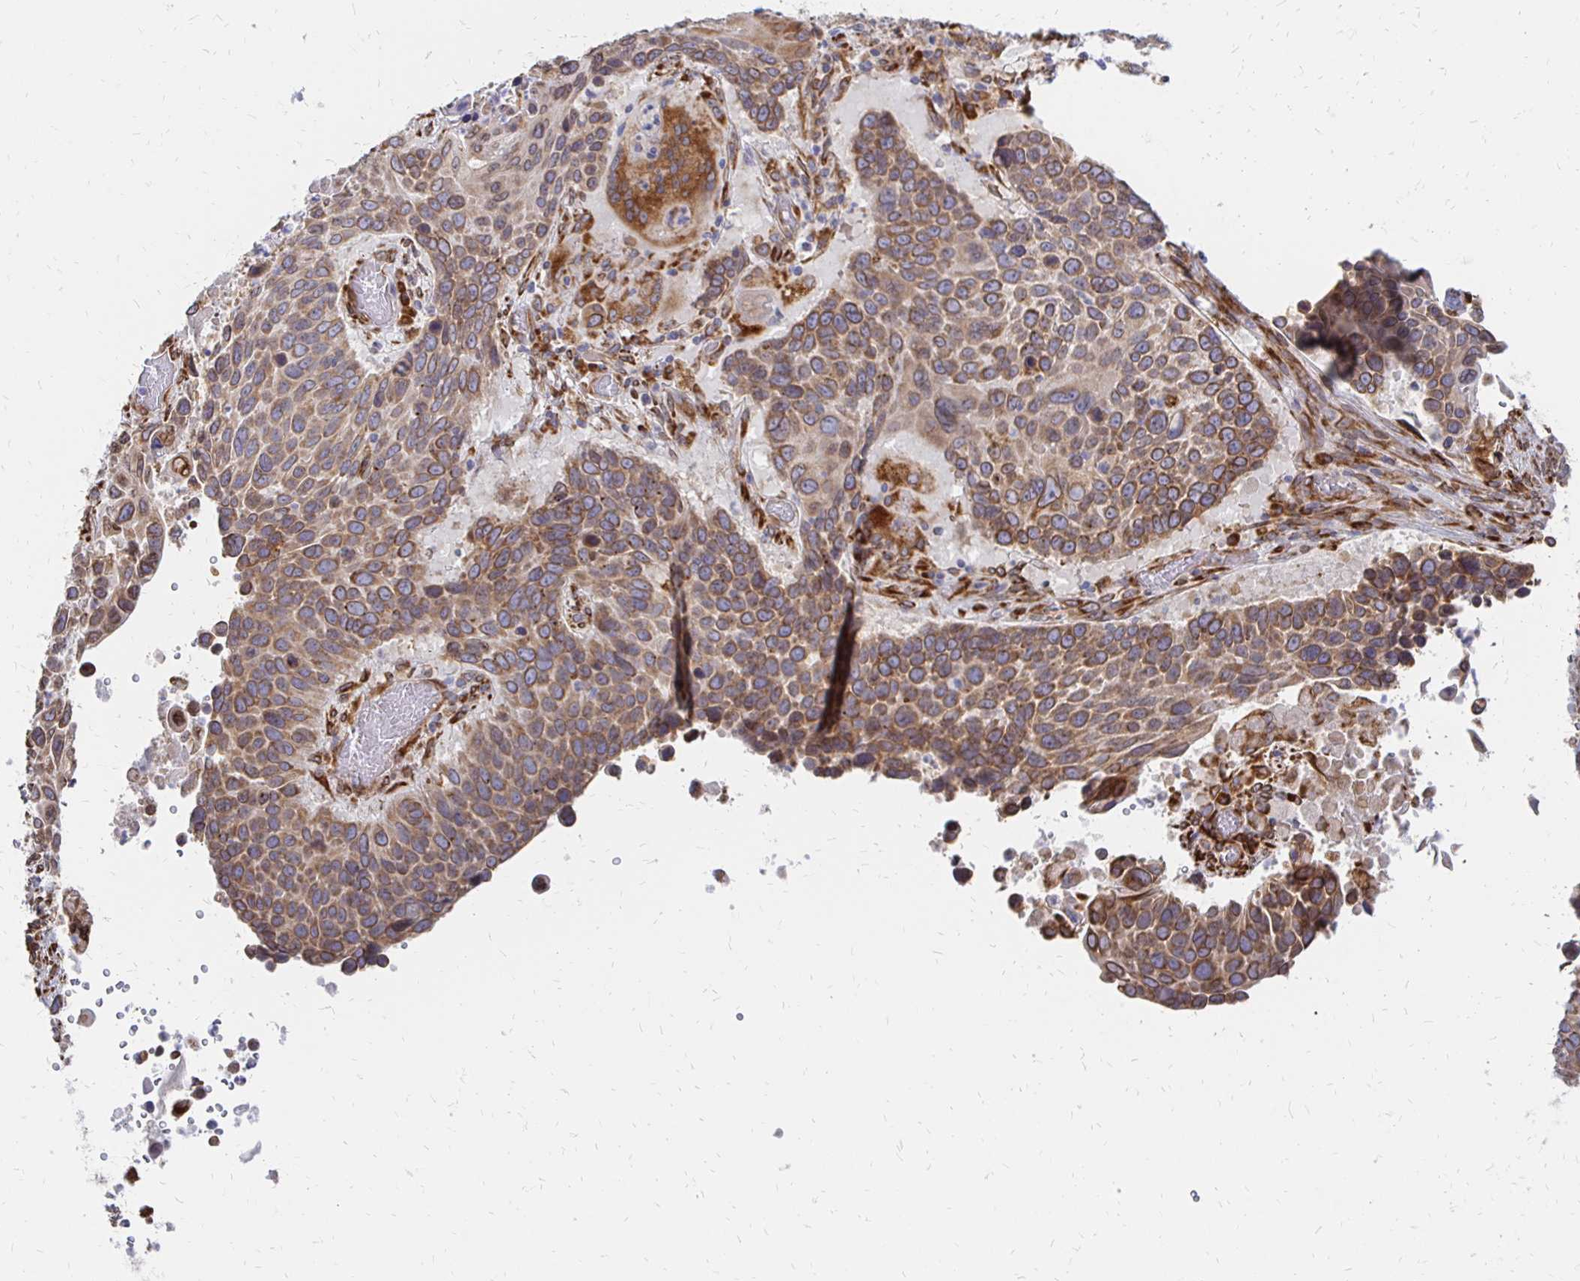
{"staining": {"intensity": "moderate", "quantity": ">75%", "location": "cytoplasmic/membranous,nuclear"}, "tissue": "lung cancer", "cell_type": "Tumor cells", "image_type": "cancer", "snomed": [{"axis": "morphology", "description": "Squamous cell carcinoma, NOS"}, {"axis": "topography", "description": "Lung"}], "caption": "High-magnification brightfield microscopy of lung cancer stained with DAB (3,3'-diaminobenzidine) (brown) and counterstained with hematoxylin (blue). tumor cells exhibit moderate cytoplasmic/membranous and nuclear staining is present in approximately>75% of cells.", "gene": "PELI3", "patient": {"sex": "male", "age": 68}}